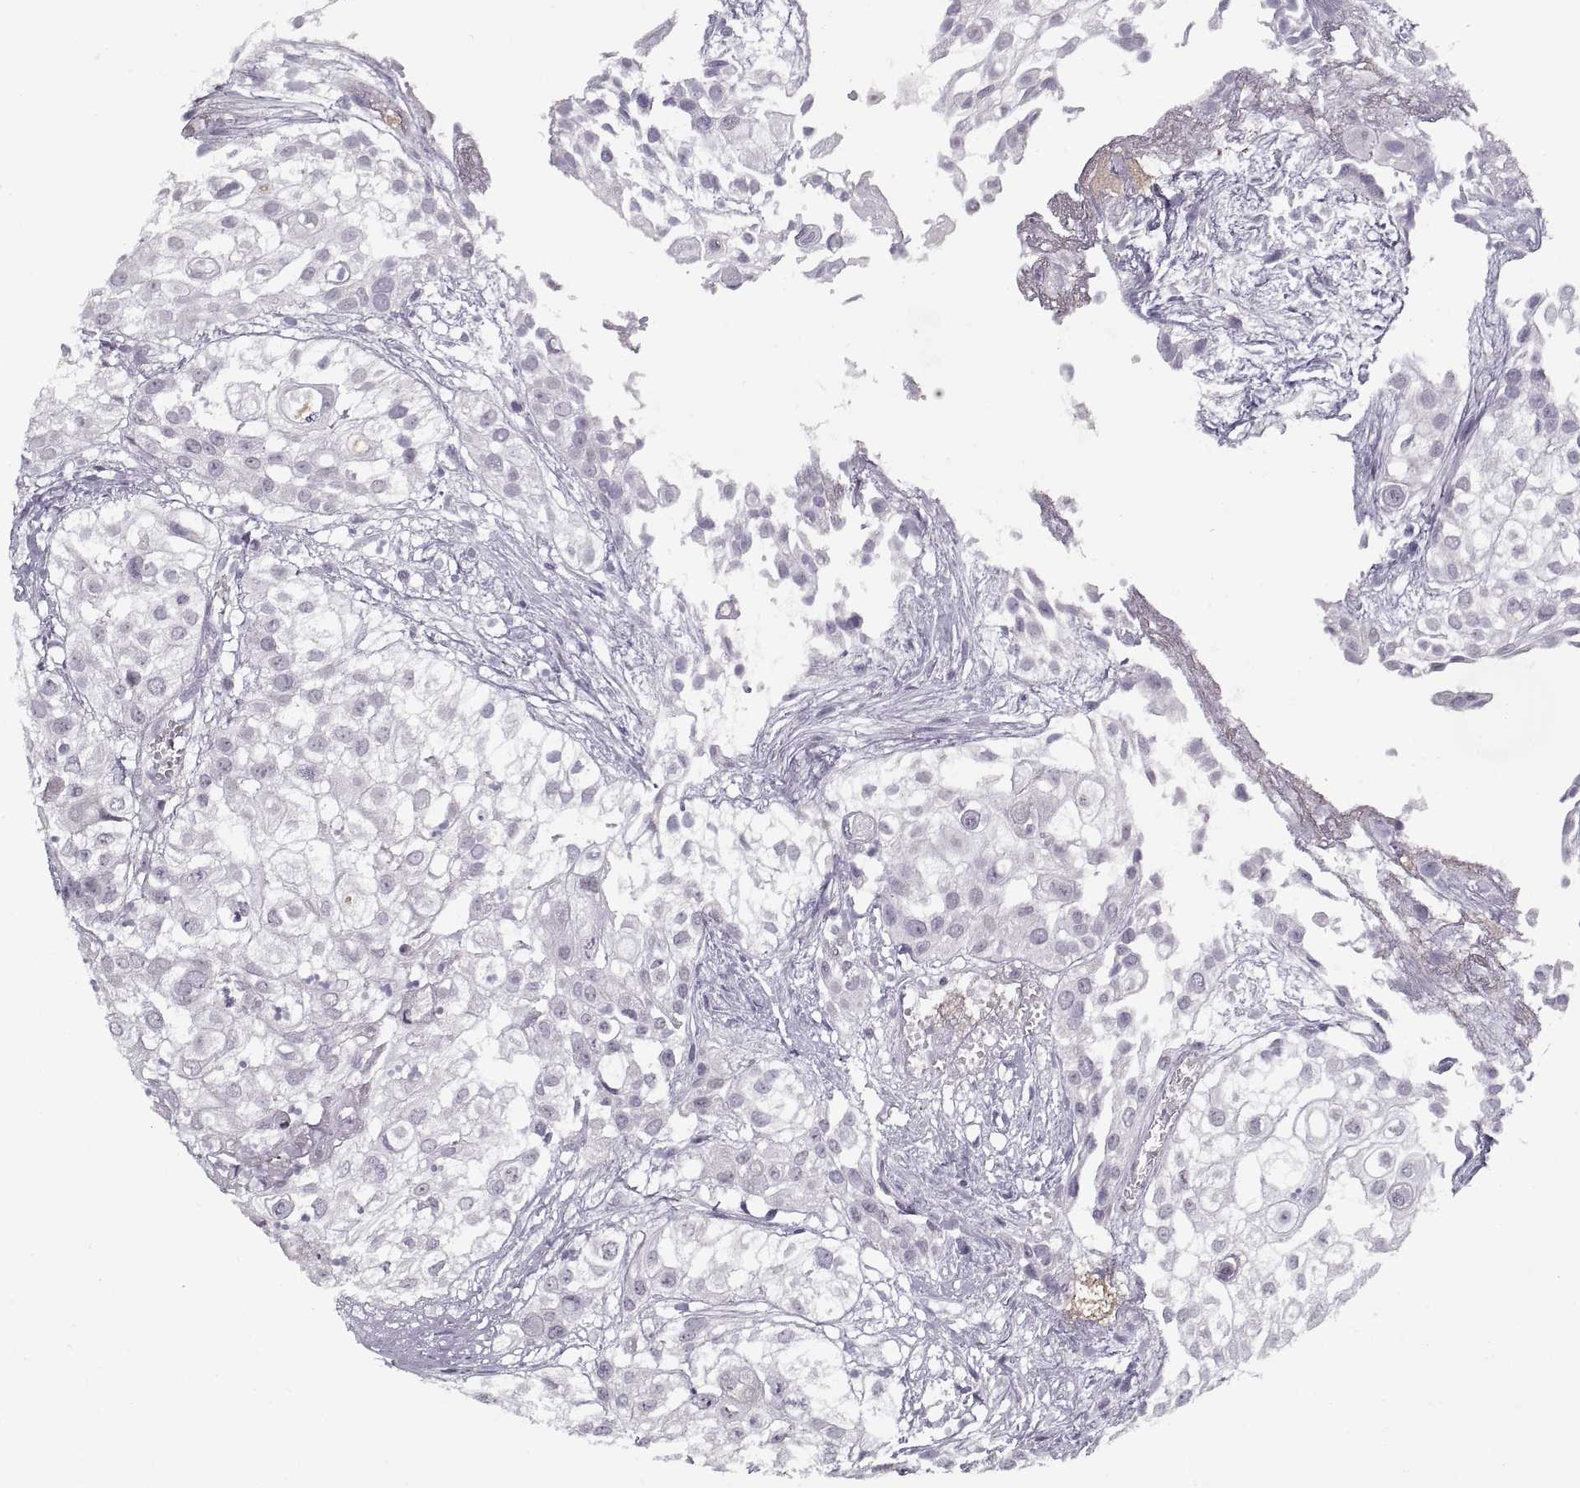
{"staining": {"intensity": "negative", "quantity": "none", "location": "none"}, "tissue": "urothelial cancer", "cell_type": "Tumor cells", "image_type": "cancer", "snomed": [{"axis": "morphology", "description": "Urothelial carcinoma, High grade"}, {"axis": "topography", "description": "Urinary bladder"}], "caption": "This micrograph is of urothelial carcinoma (high-grade) stained with immunohistochemistry (IHC) to label a protein in brown with the nuclei are counter-stained blue. There is no expression in tumor cells.", "gene": "GAD2", "patient": {"sex": "female", "age": 79}}